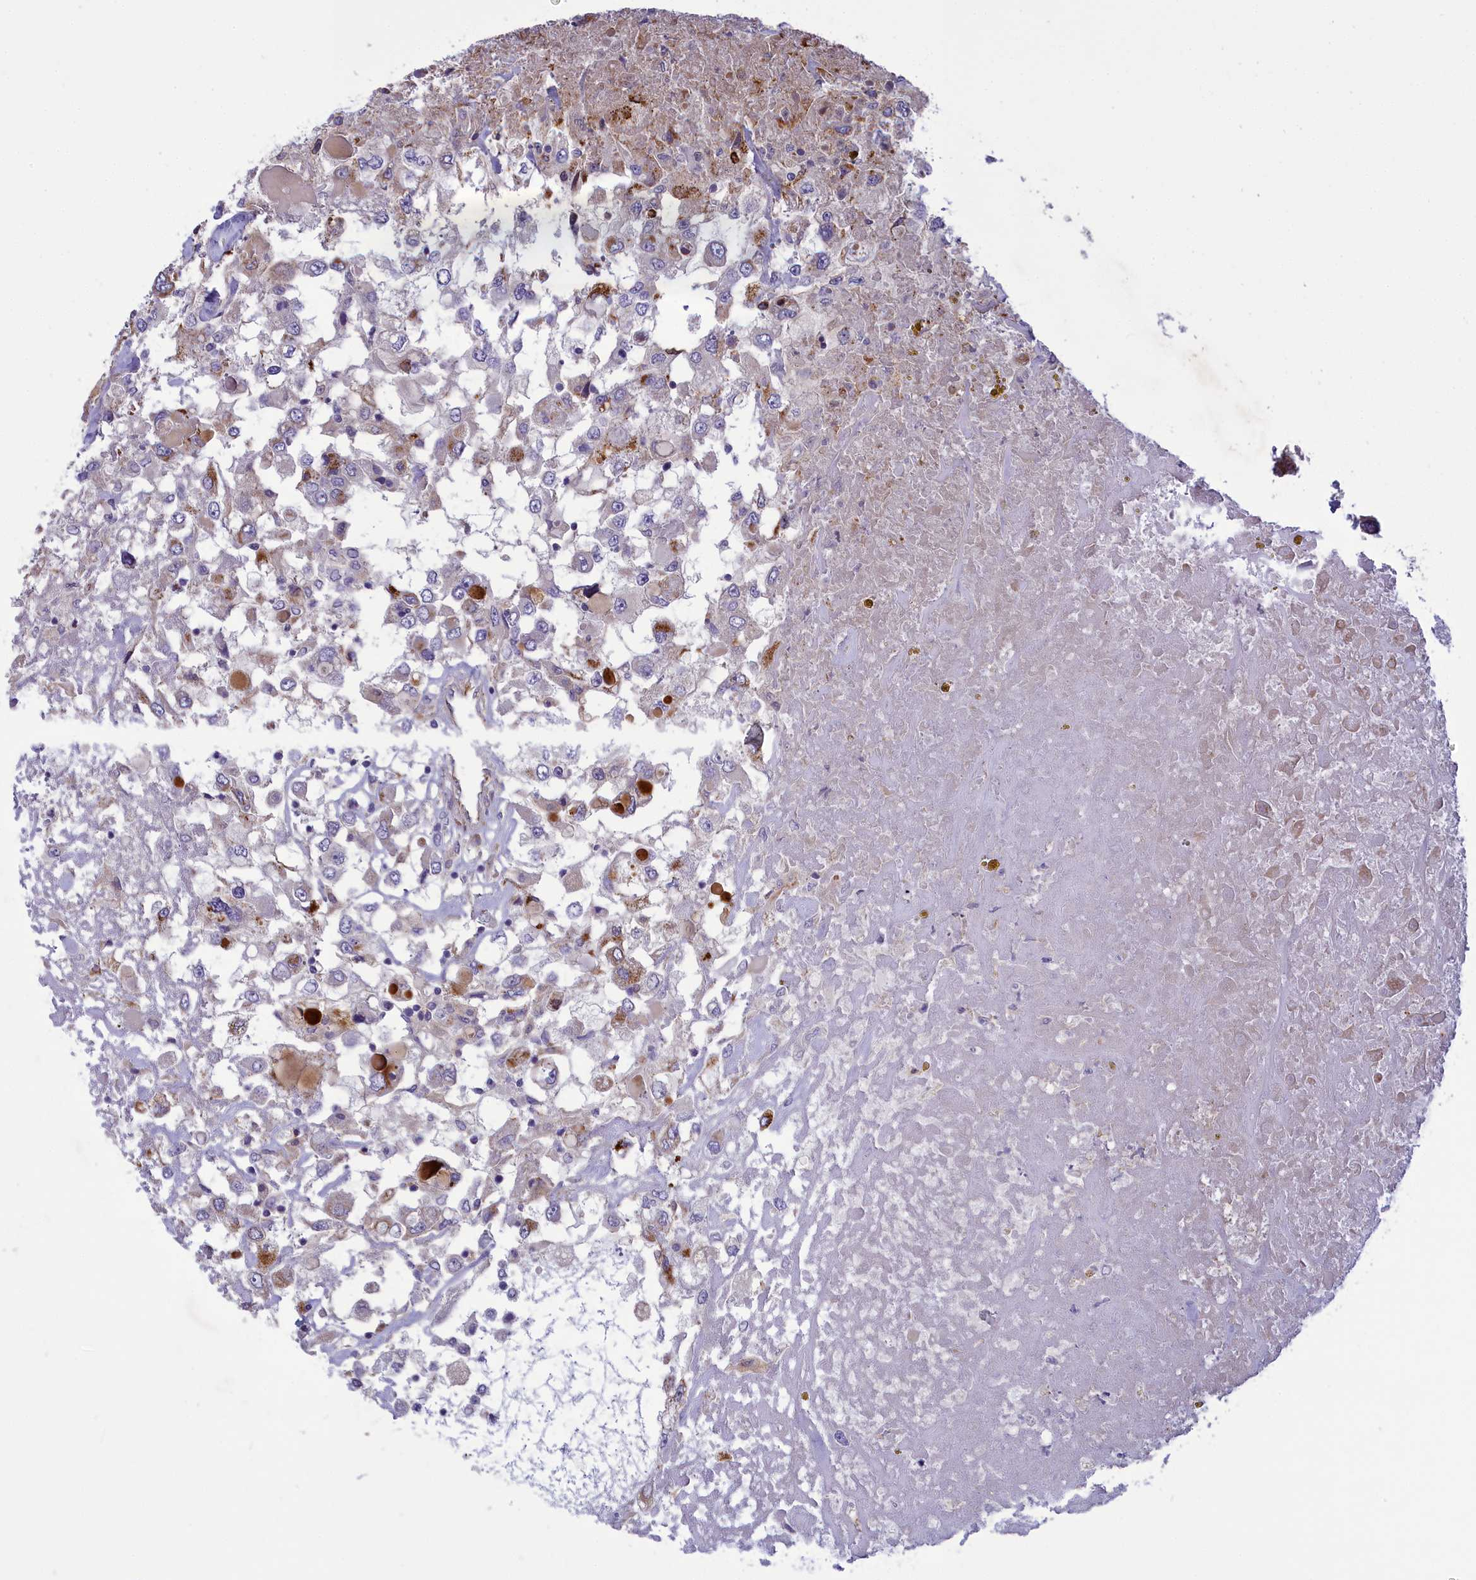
{"staining": {"intensity": "moderate", "quantity": "<25%", "location": "cytoplasmic/membranous"}, "tissue": "renal cancer", "cell_type": "Tumor cells", "image_type": "cancer", "snomed": [{"axis": "morphology", "description": "Adenocarcinoma, NOS"}, {"axis": "topography", "description": "Kidney"}], "caption": "Human renal adenocarcinoma stained with a protein marker demonstrates moderate staining in tumor cells.", "gene": "CORO2A", "patient": {"sex": "female", "age": 52}}